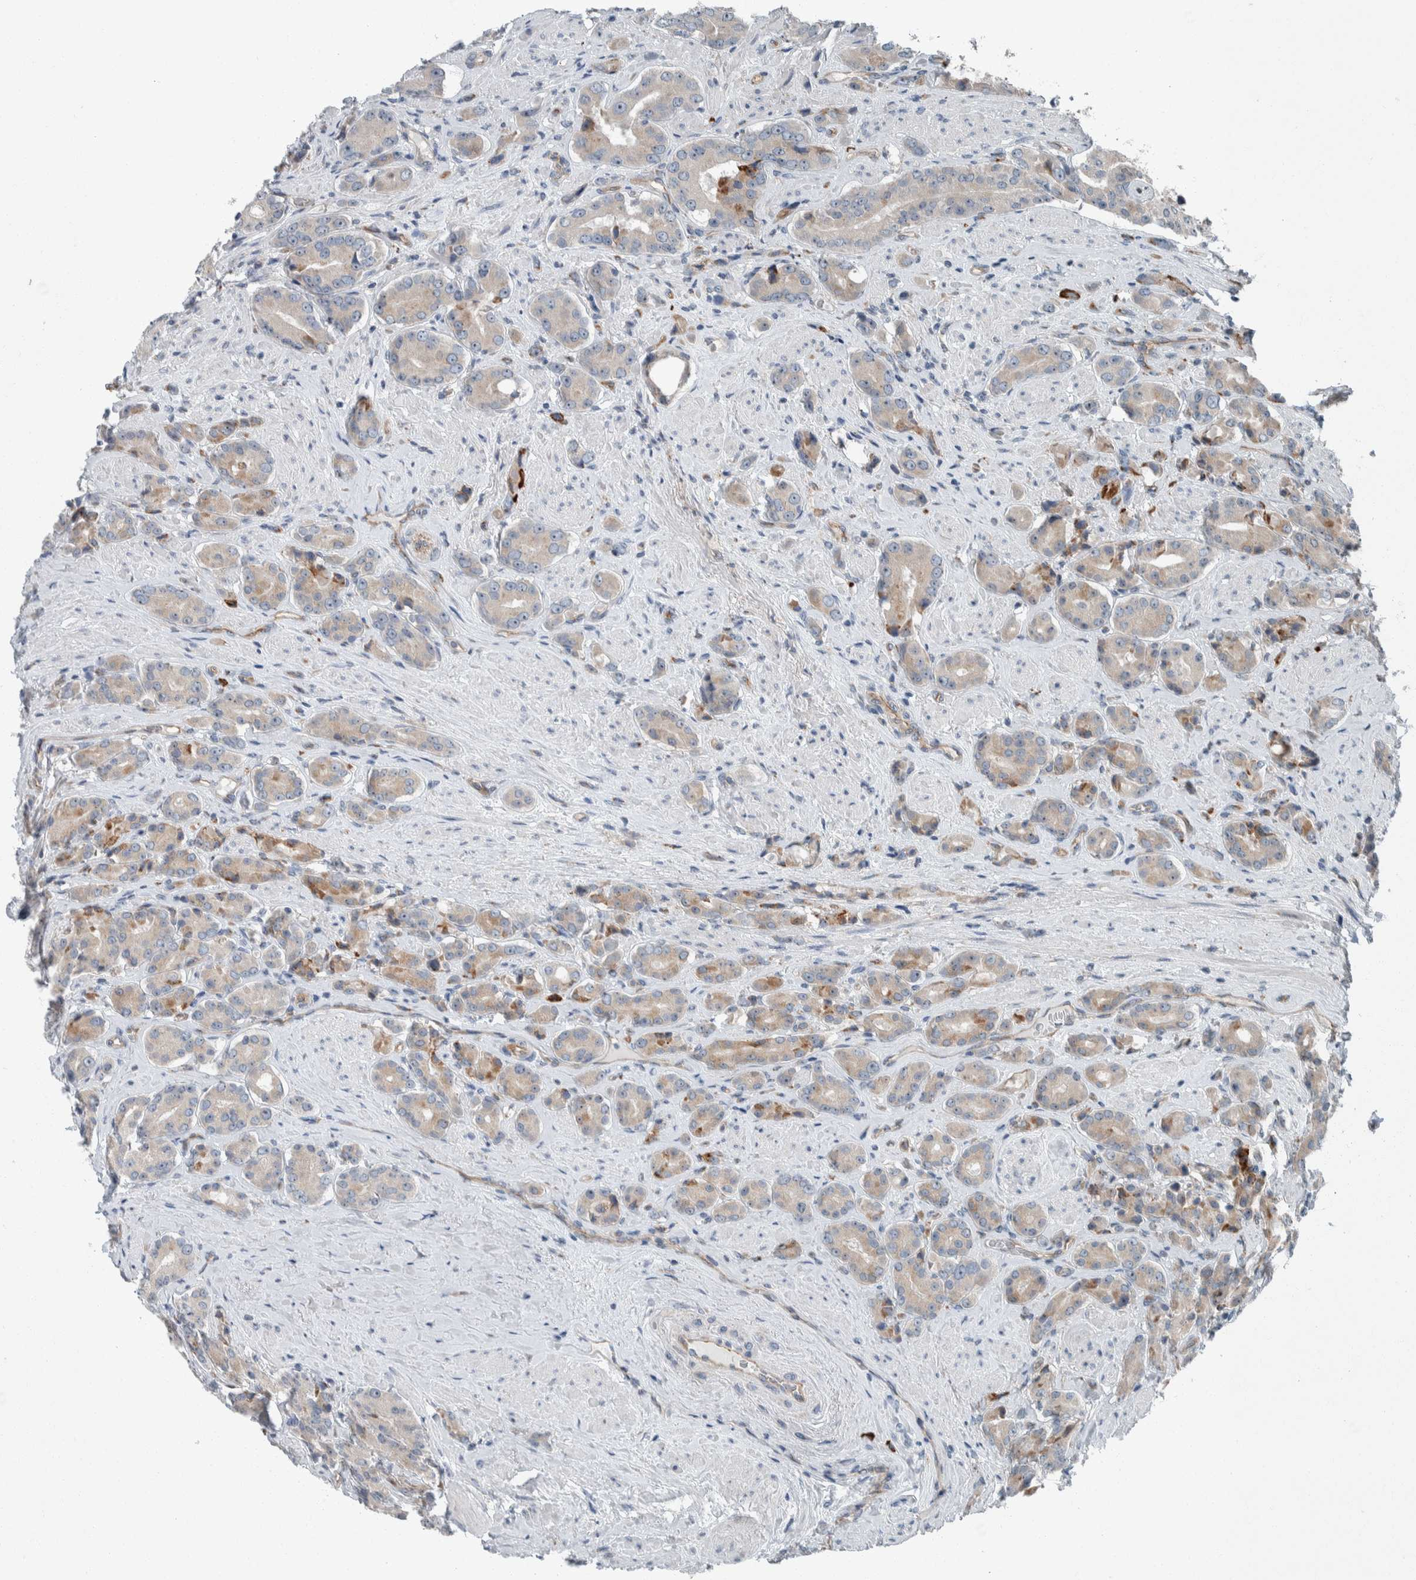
{"staining": {"intensity": "negative", "quantity": "none", "location": "none"}, "tissue": "prostate cancer", "cell_type": "Tumor cells", "image_type": "cancer", "snomed": [{"axis": "morphology", "description": "Adenocarcinoma, High grade"}, {"axis": "topography", "description": "Prostate"}], "caption": "DAB (3,3'-diaminobenzidine) immunohistochemical staining of adenocarcinoma (high-grade) (prostate) reveals no significant expression in tumor cells. (DAB immunohistochemistry with hematoxylin counter stain).", "gene": "USP25", "patient": {"sex": "male", "age": 71}}